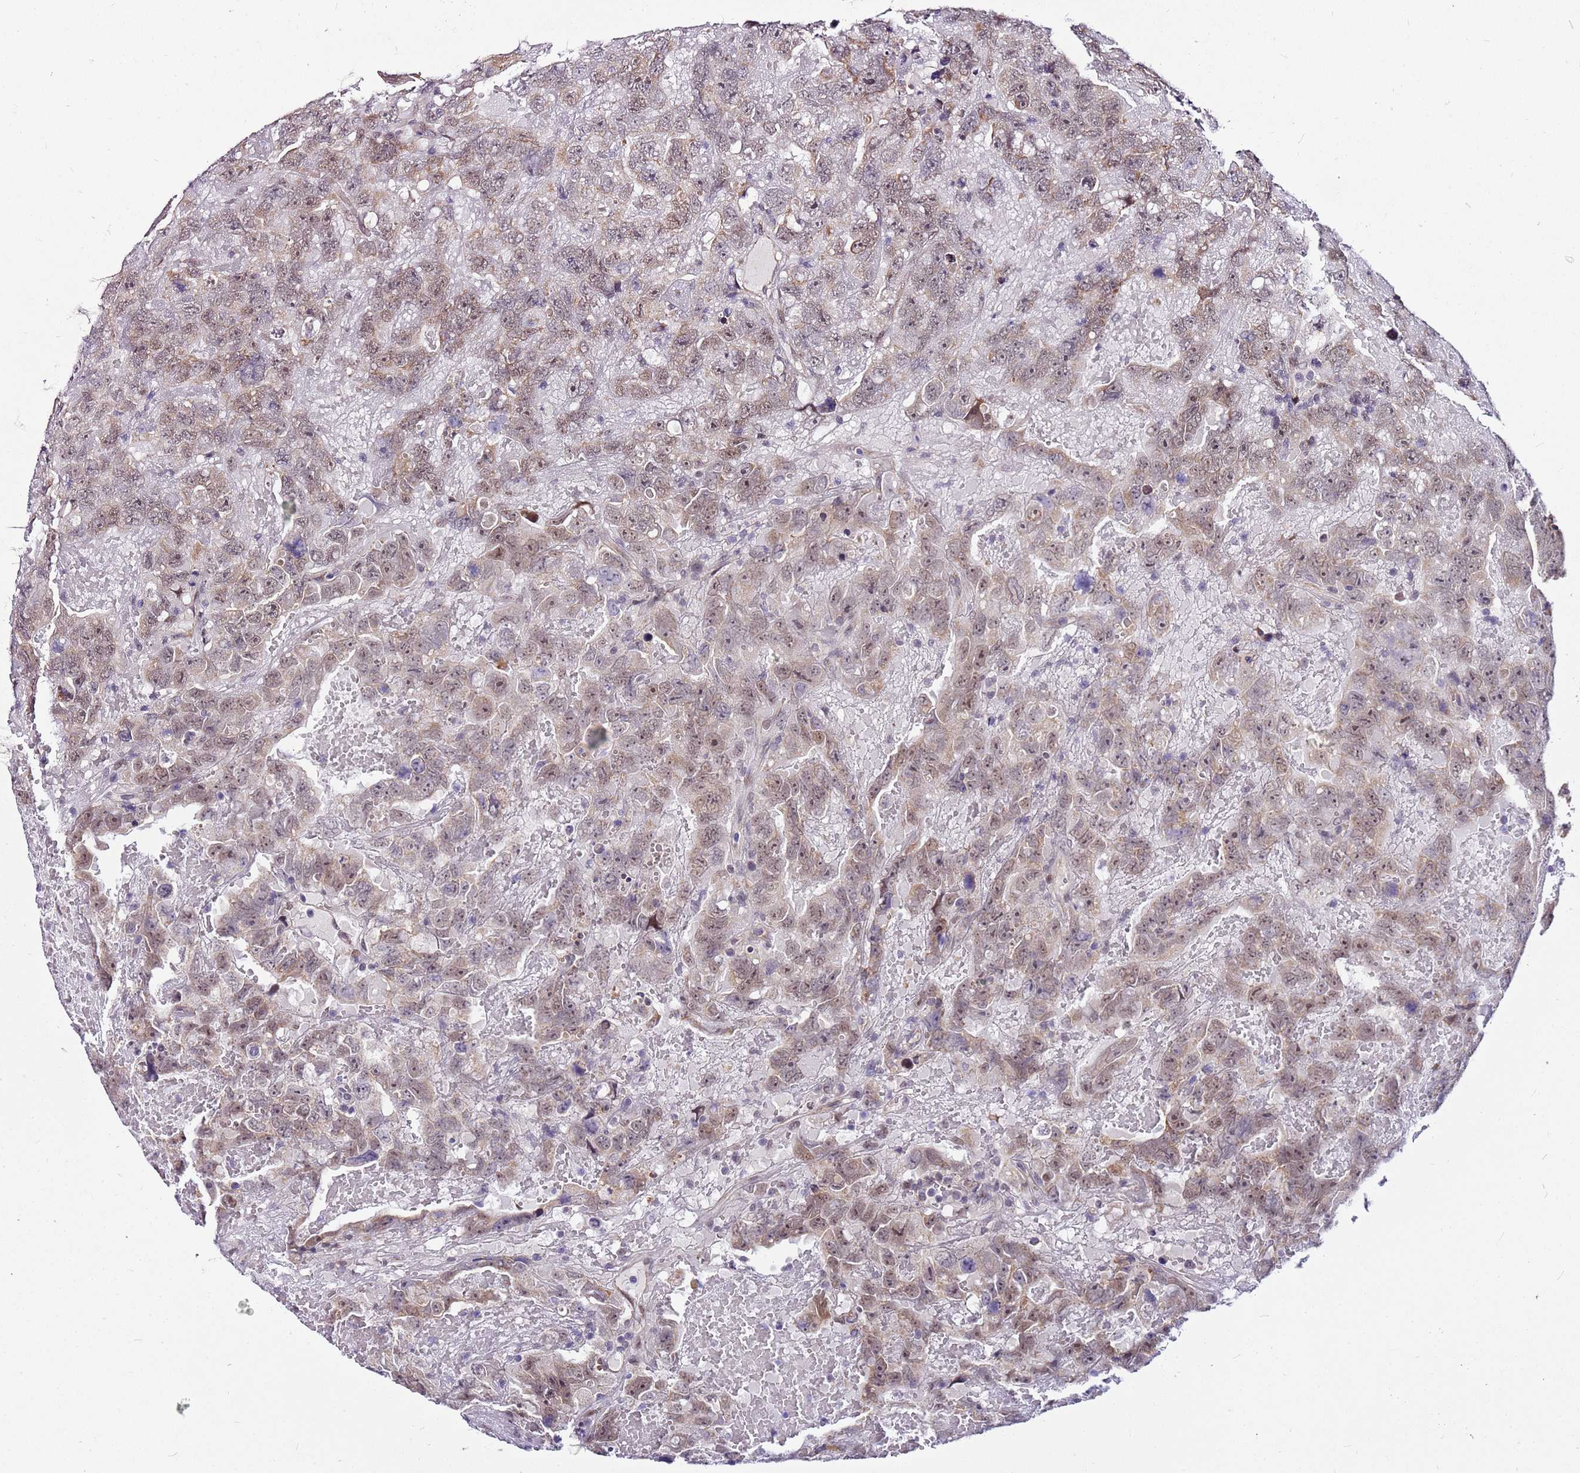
{"staining": {"intensity": "weak", "quantity": "25%-75%", "location": "cytoplasmic/membranous,nuclear"}, "tissue": "testis cancer", "cell_type": "Tumor cells", "image_type": "cancer", "snomed": [{"axis": "morphology", "description": "Carcinoma, Embryonal, NOS"}, {"axis": "topography", "description": "Testis"}], "caption": "The histopathology image shows a brown stain indicating the presence of a protein in the cytoplasmic/membranous and nuclear of tumor cells in testis cancer (embryonal carcinoma).", "gene": "POLE3", "patient": {"sex": "male", "age": 45}}